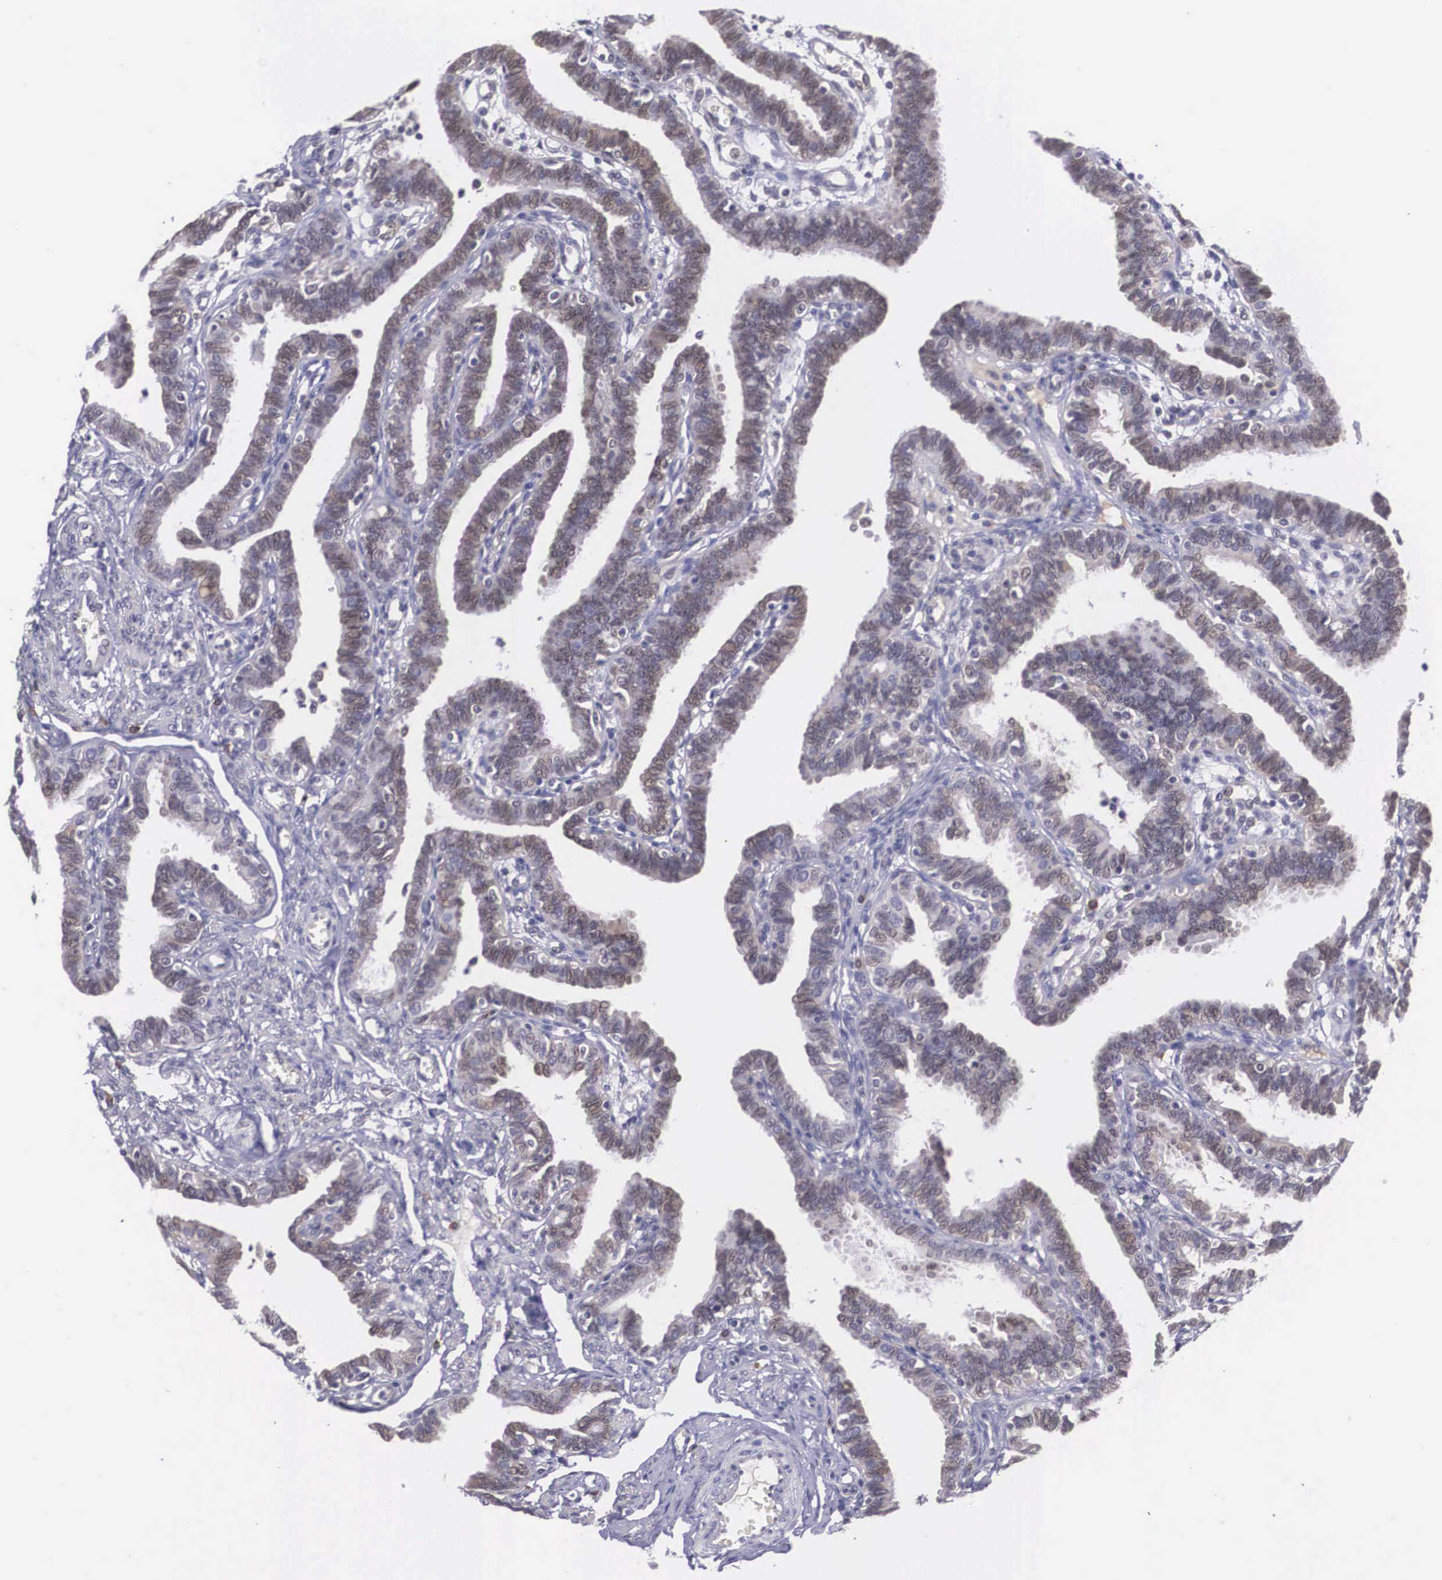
{"staining": {"intensity": "weak", "quantity": "25%-75%", "location": "cytoplasmic/membranous,nuclear"}, "tissue": "fallopian tube", "cell_type": "Glandular cells", "image_type": "normal", "snomed": [{"axis": "morphology", "description": "Normal tissue, NOS"}, {"axis": "topography", "description": "Fallopian tube"}], "caption": "The immunohistochemical stain highlights weak cytoplasmic/membranous,nuclear expression in glandular cells of unremarkable fallopian tube.", "gene": "NINL", "patient": {"sex": "female", "age": 41}}